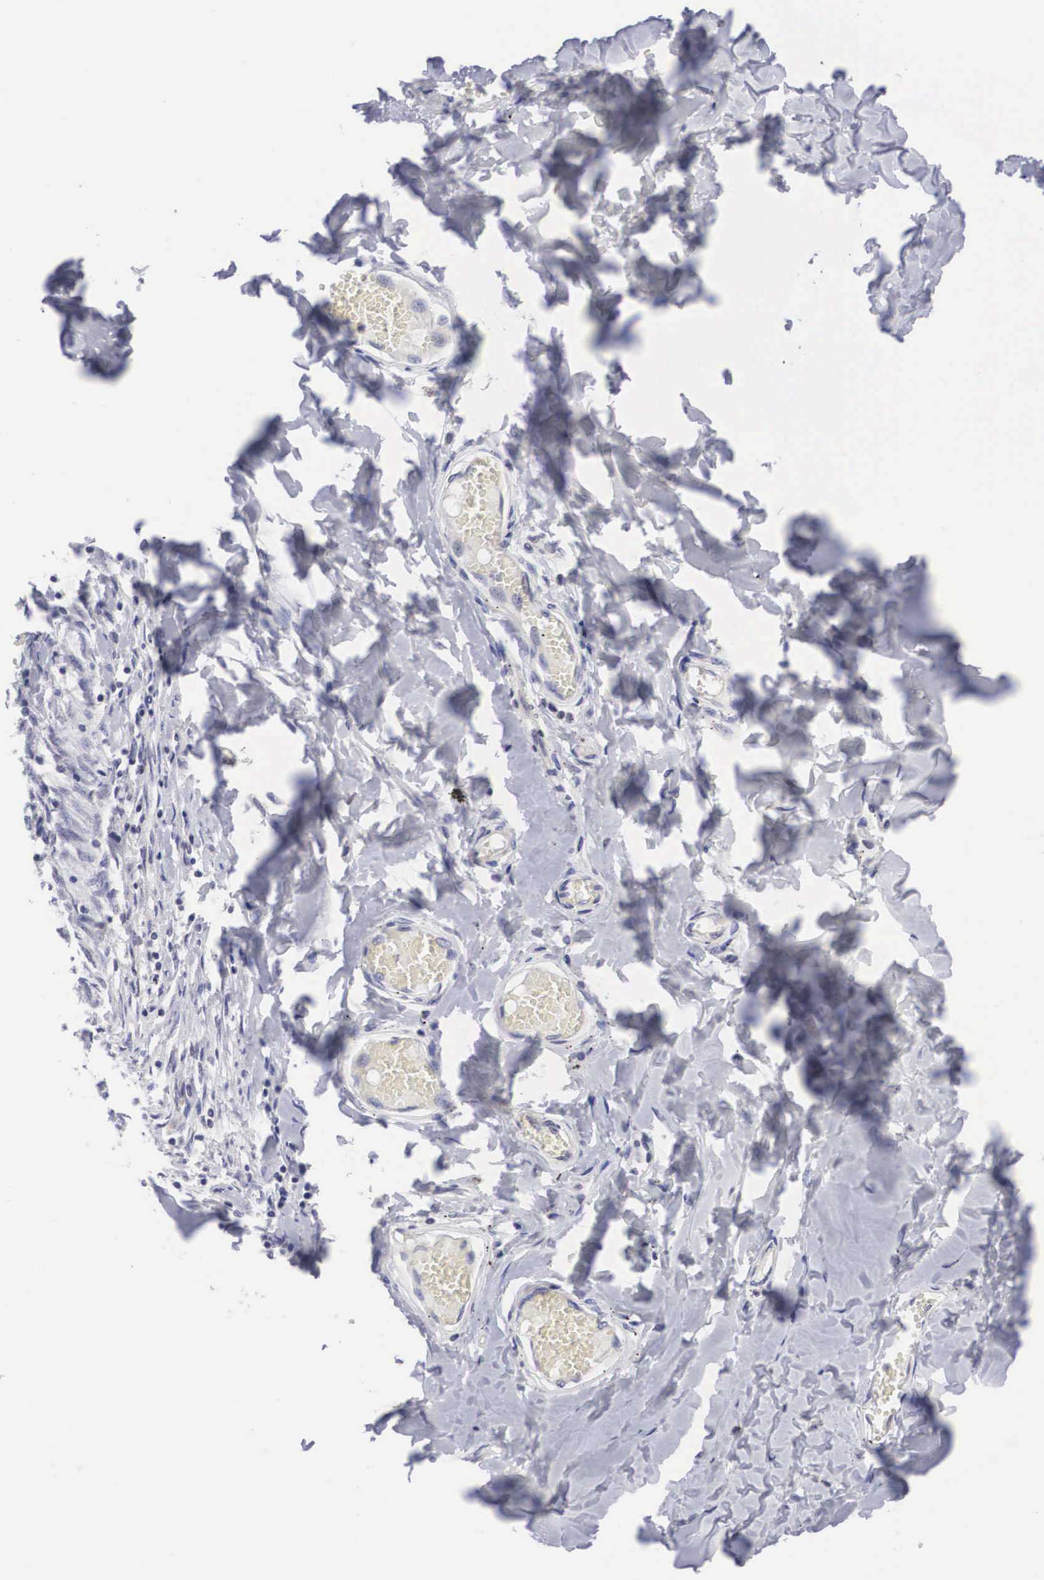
{"staining": {"intensity": "negative", "quantity": "none", "location": "none"}, "tissue": "adipose tissue", "cell_type": "Adipocytes", "image_type": "normal", "snomed": [{"axis": "morphology", "description": "Normal tissue, NOS"}, {"axis": "morphology", "description": "Sarcoma, NOS"}, {"axis": "topography", "description": "Skin"}, {"axis": "topography", "description": "Soft tissue"}], "caption": "Adipose tissue stained for a protein using immunohistochemistry (IHC) exhibits no expression adipocytes.", "gene": "SOX11", "patient": {"sex": "female", "age": 51}}